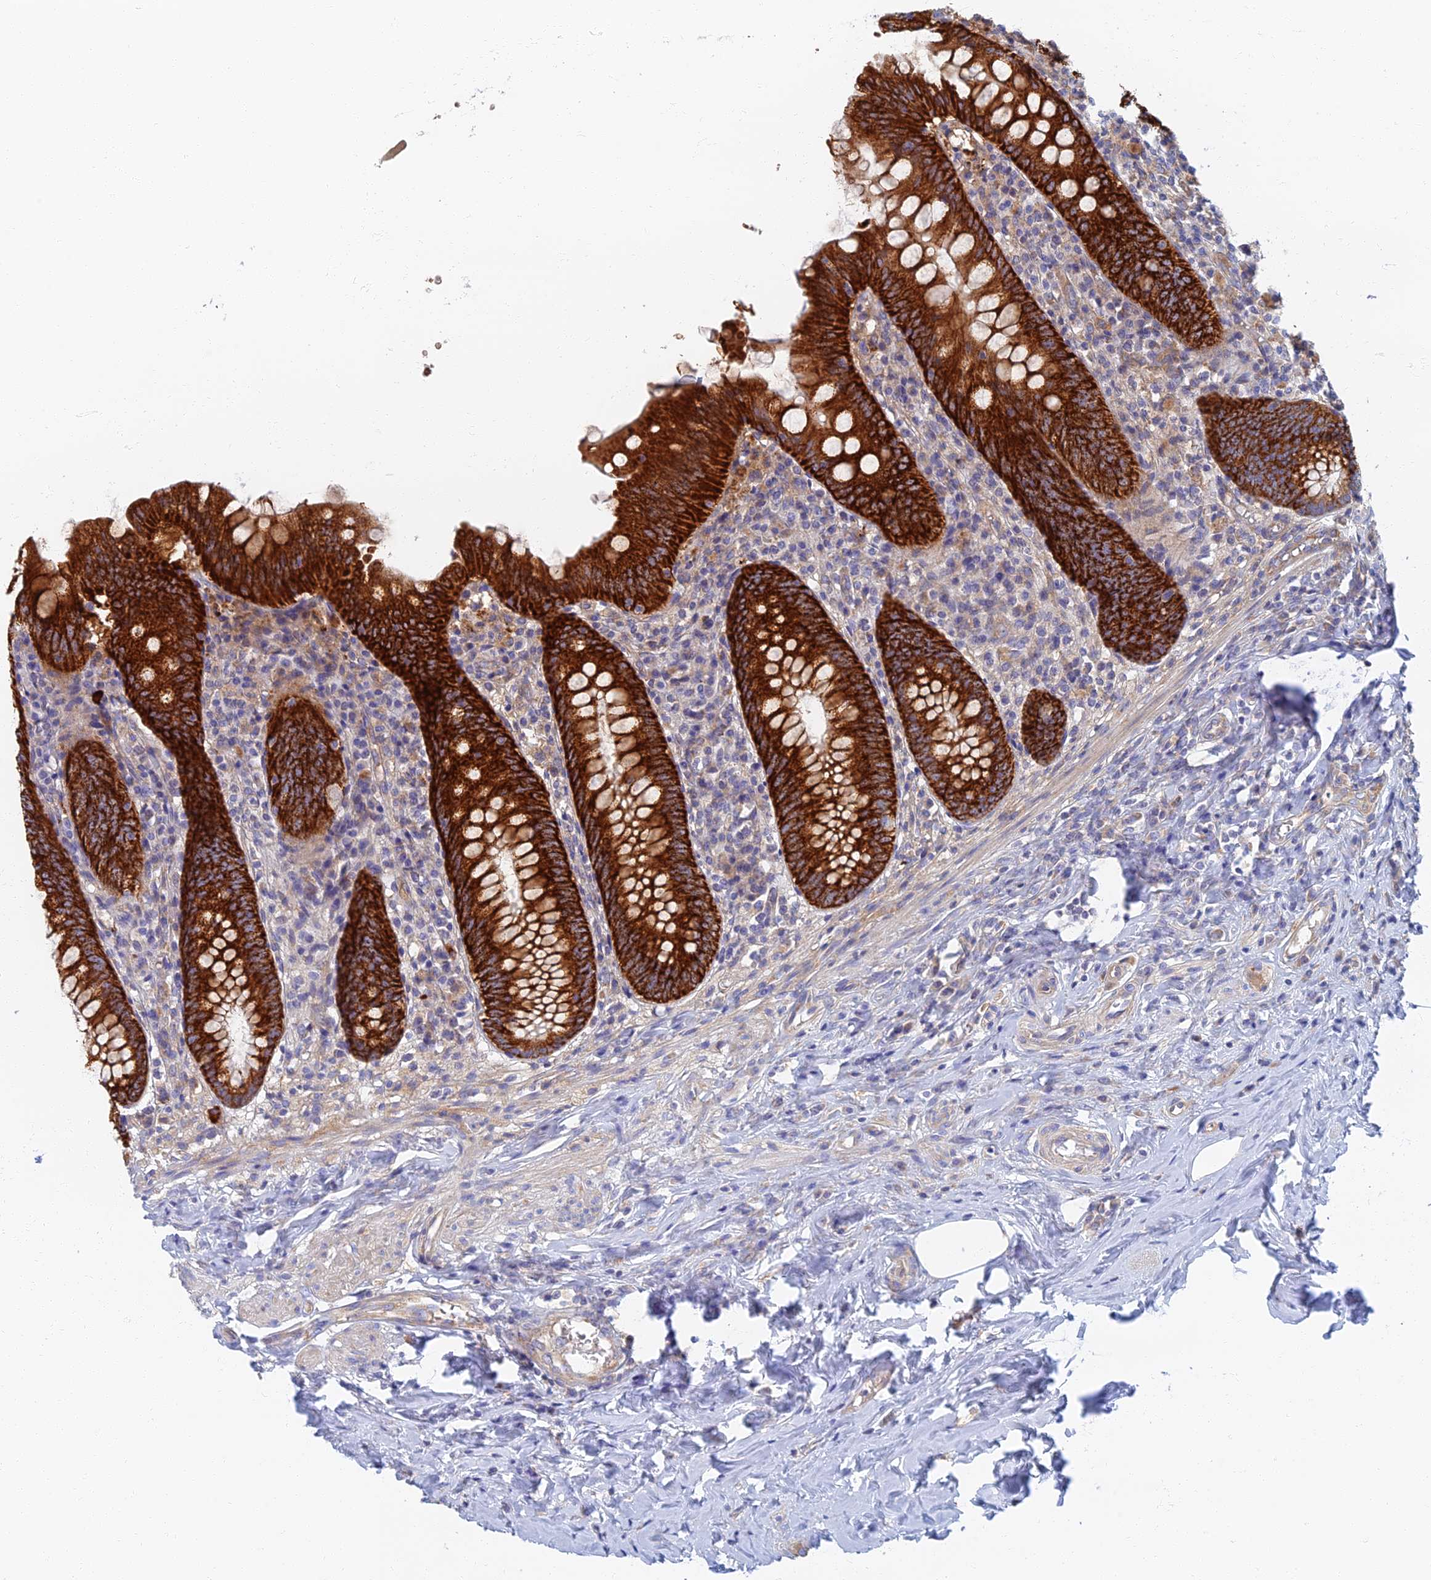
{"staining": {"intensity": "strong", "quantity": ">75%", "location": "cytoplasmic/membranous"}, "tissue": "appendix", "cell_type": "Glandular cells", "image_type": "normal", "snomed": [{"axis": "morphology", "description": "Normal tissue, NOS"}, {"axis": "topography", "description": "Appendix"}], "caption": "The immunohistochemical stain highlights strong cytoplasmic/membranous staining in glandular cells of normal appendix. The protein of interest is shown in brown color, while the nuclei are stained blue.", "gene": "TMEM44", "patient": {"sex": "female", "age": 54}}